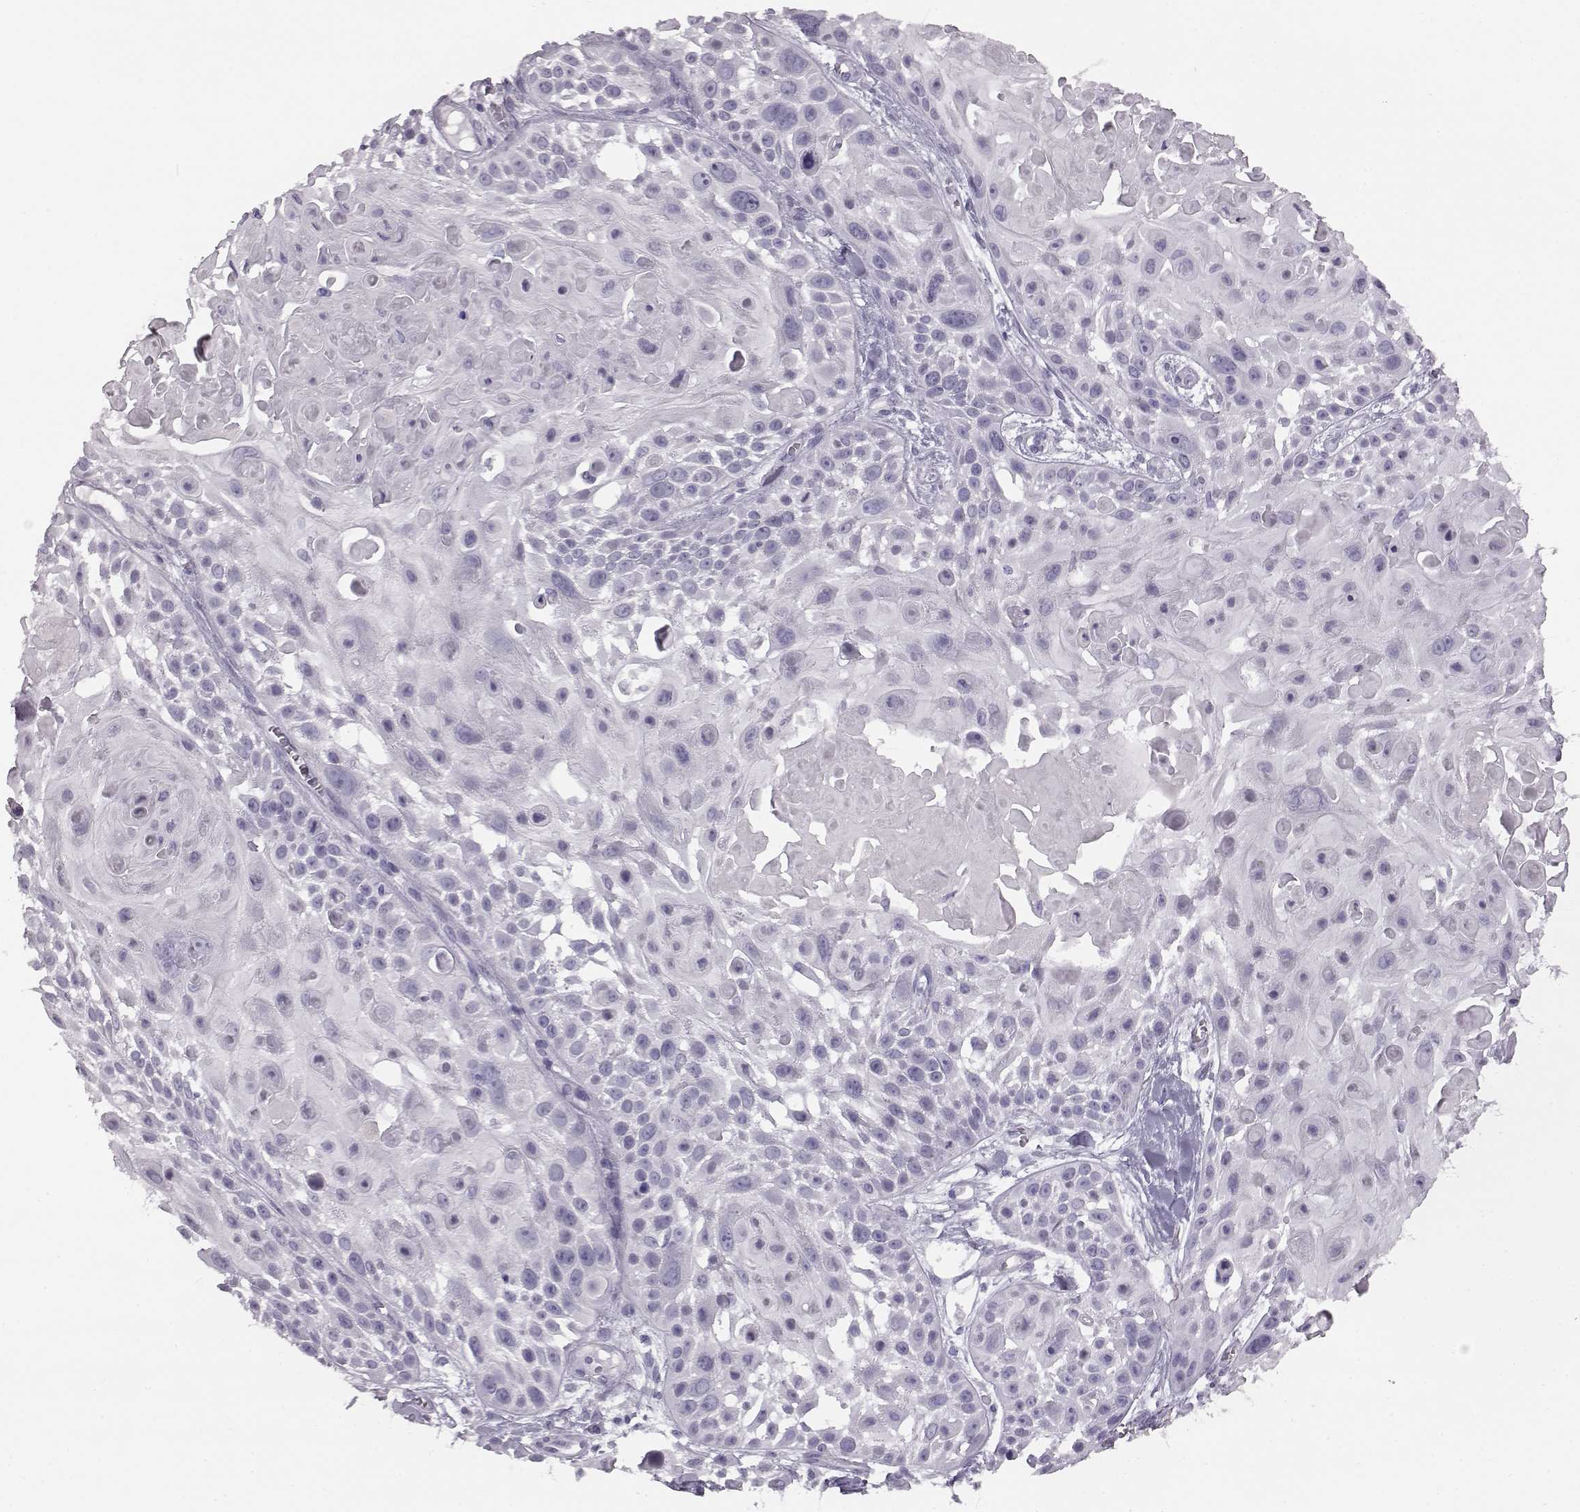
{"staining": {"intensity": "negative", "quantity": "none", "location": "none"}, "tissue": "skin cancer", "cell_type": "Tumor cells", "image_type": "cancer", "snomed": [{"axis": "morphology", "description": "Squamous cell carcinoma, NOS"}, {"axis": "topography", "description": "Skin"}, {"axis": "topography", "description": "Anal"}], "caption": "This is an immunohistochemistry micrograph of skin cancer (squamous cell carcinoma). There is no expression in tumor cells.", "gene": "BFSP2", "patient": {"sex": "female", "age": 75}}